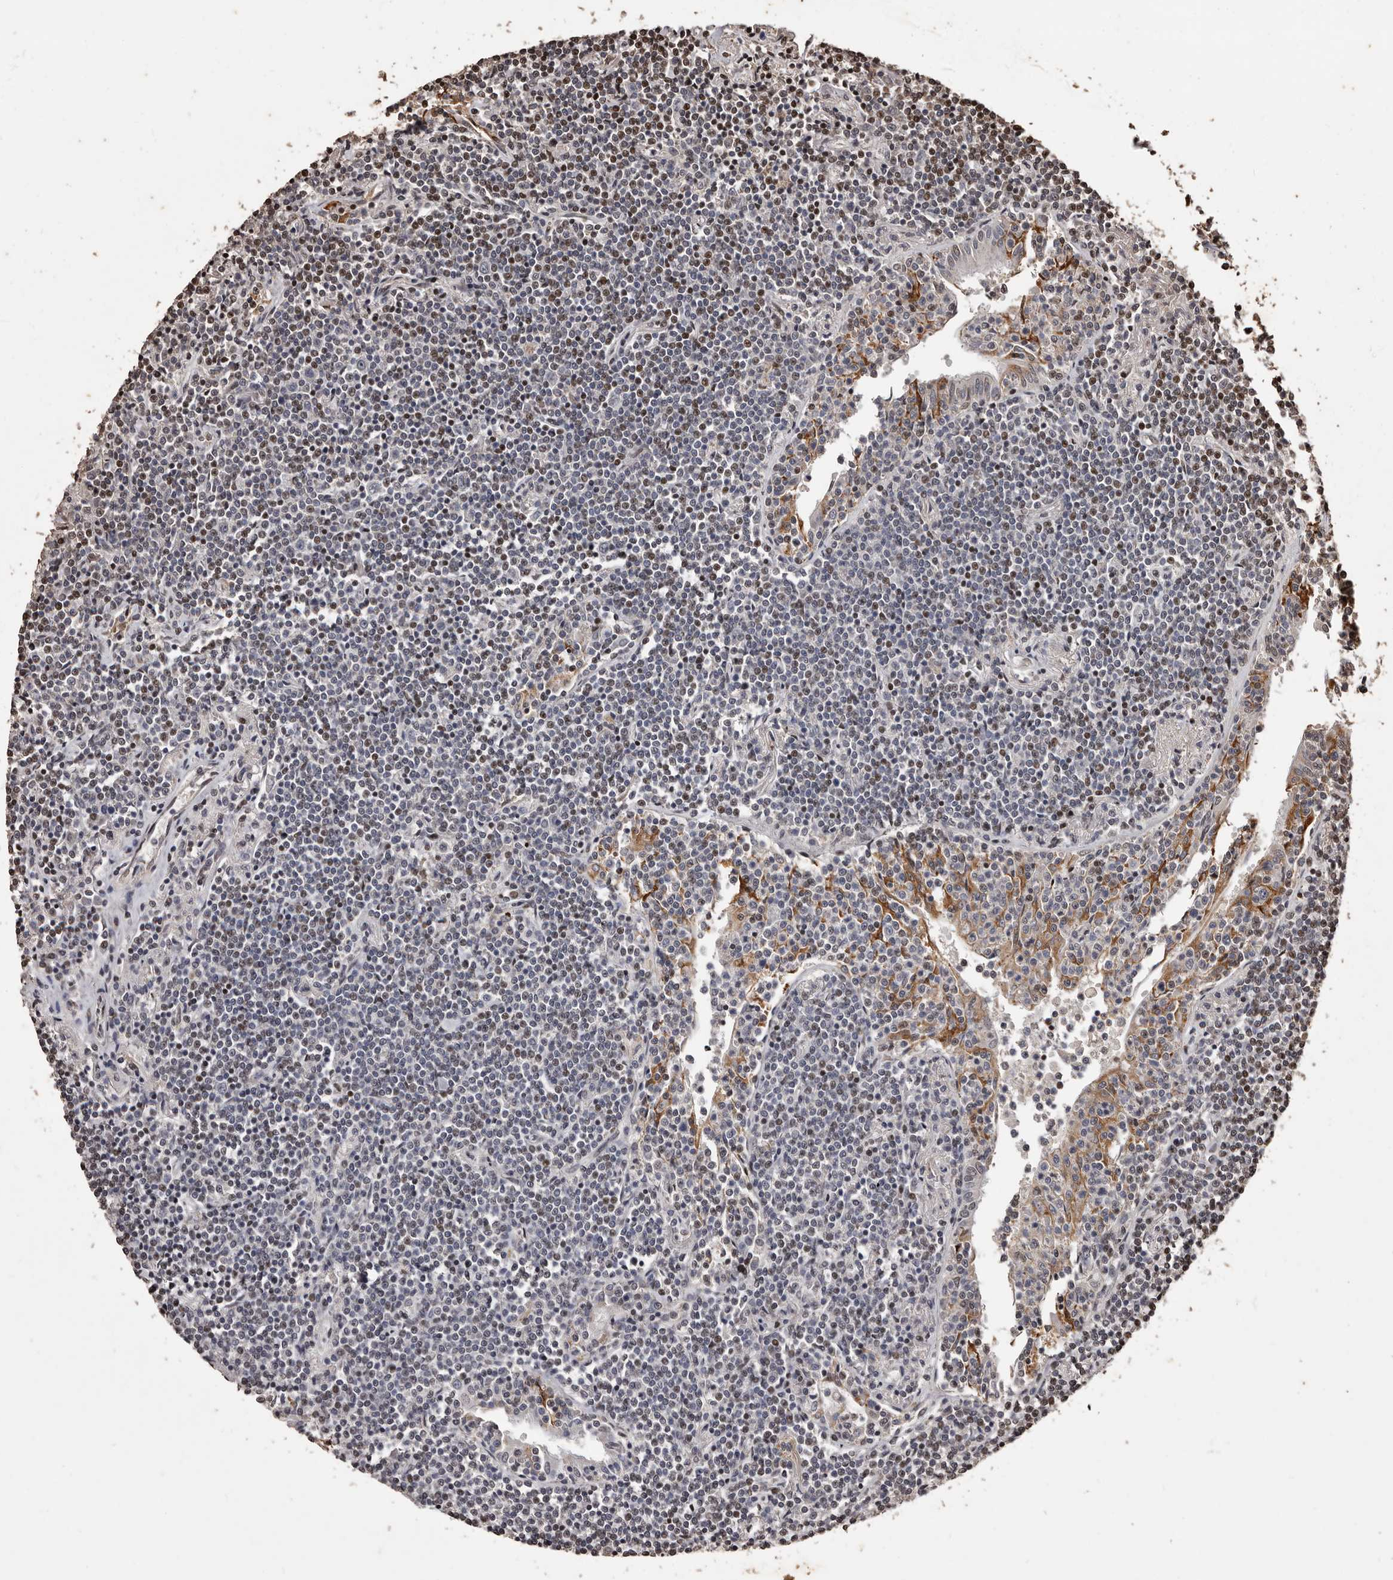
{"staining": {"intensity": "negative", "quantity": "none", "location": "none"}, "tissue": "lymphoma", "cell_type": "Tumor cells", "image_type": "cancer", "snomed": [{"axis": "morphology", "description": "Malignant lymphoma, non-Hodgkin's type, Low grade"}, {"axis": "topography", "description": "Lung"}], "caption": "This is an immunohistochemistry micrograph of human lymphoma. There is no expression in tumor cells.", "gene": "NAV1", "patient": {"sex": "female", "age": 71}}